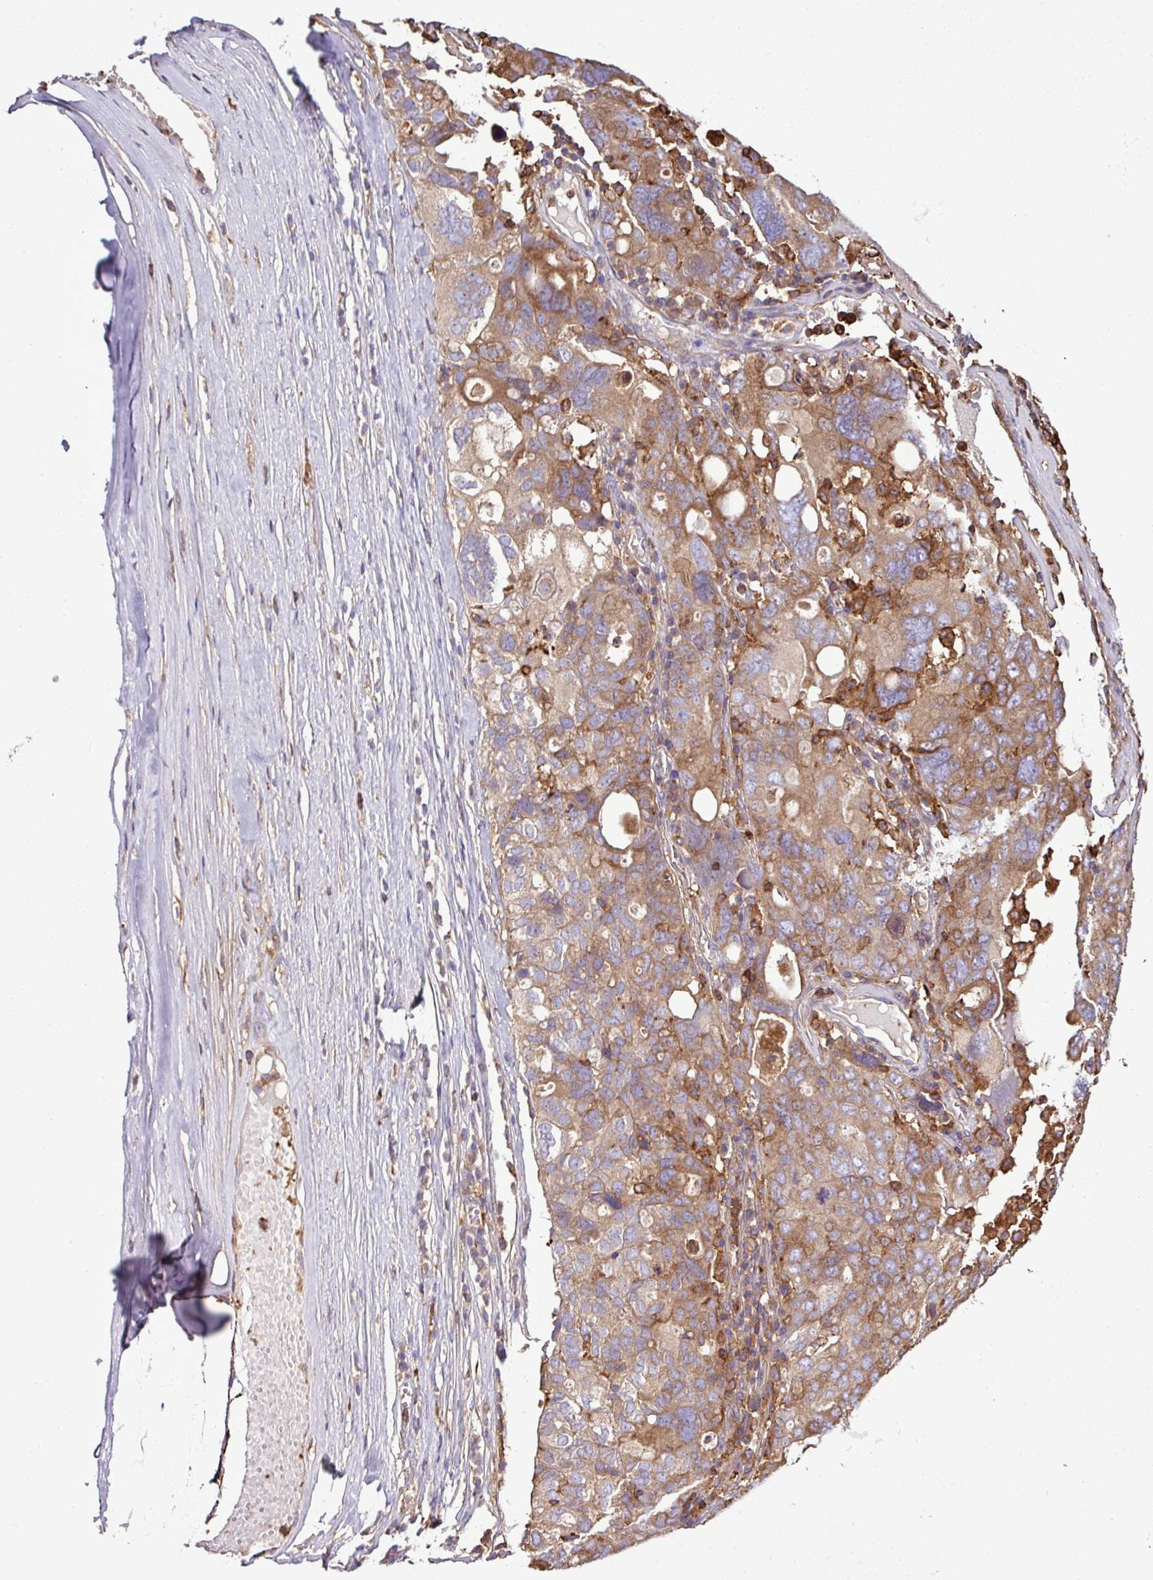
{"staining": {"intensity": "moderate", "quantity": "<25%", "location": "cytoplasmic/membranous"}, "tissue": "ovarian cancer", "cell_type": "Tumor cells", "image_type": "cancer", "snomed": [{"axis": "morphology", "description": "Carcinoma, endometroid"}, {"axis": "topography", "description": "Ovary"}], "caption": "Tumor cells reveal low levels of moderate cytoplasmic/membranous staining in approximately <25% of cells in ovarian cancer. The staining was performed using DAB (3,3'-diaminobenzidine) to visualize the protein expression in brown, while the nuclei were stained in blue with hematoxylin (Magnification: 20x).", "gene": "PGAP6", "patient": {"sex": "female", "age": 62}}